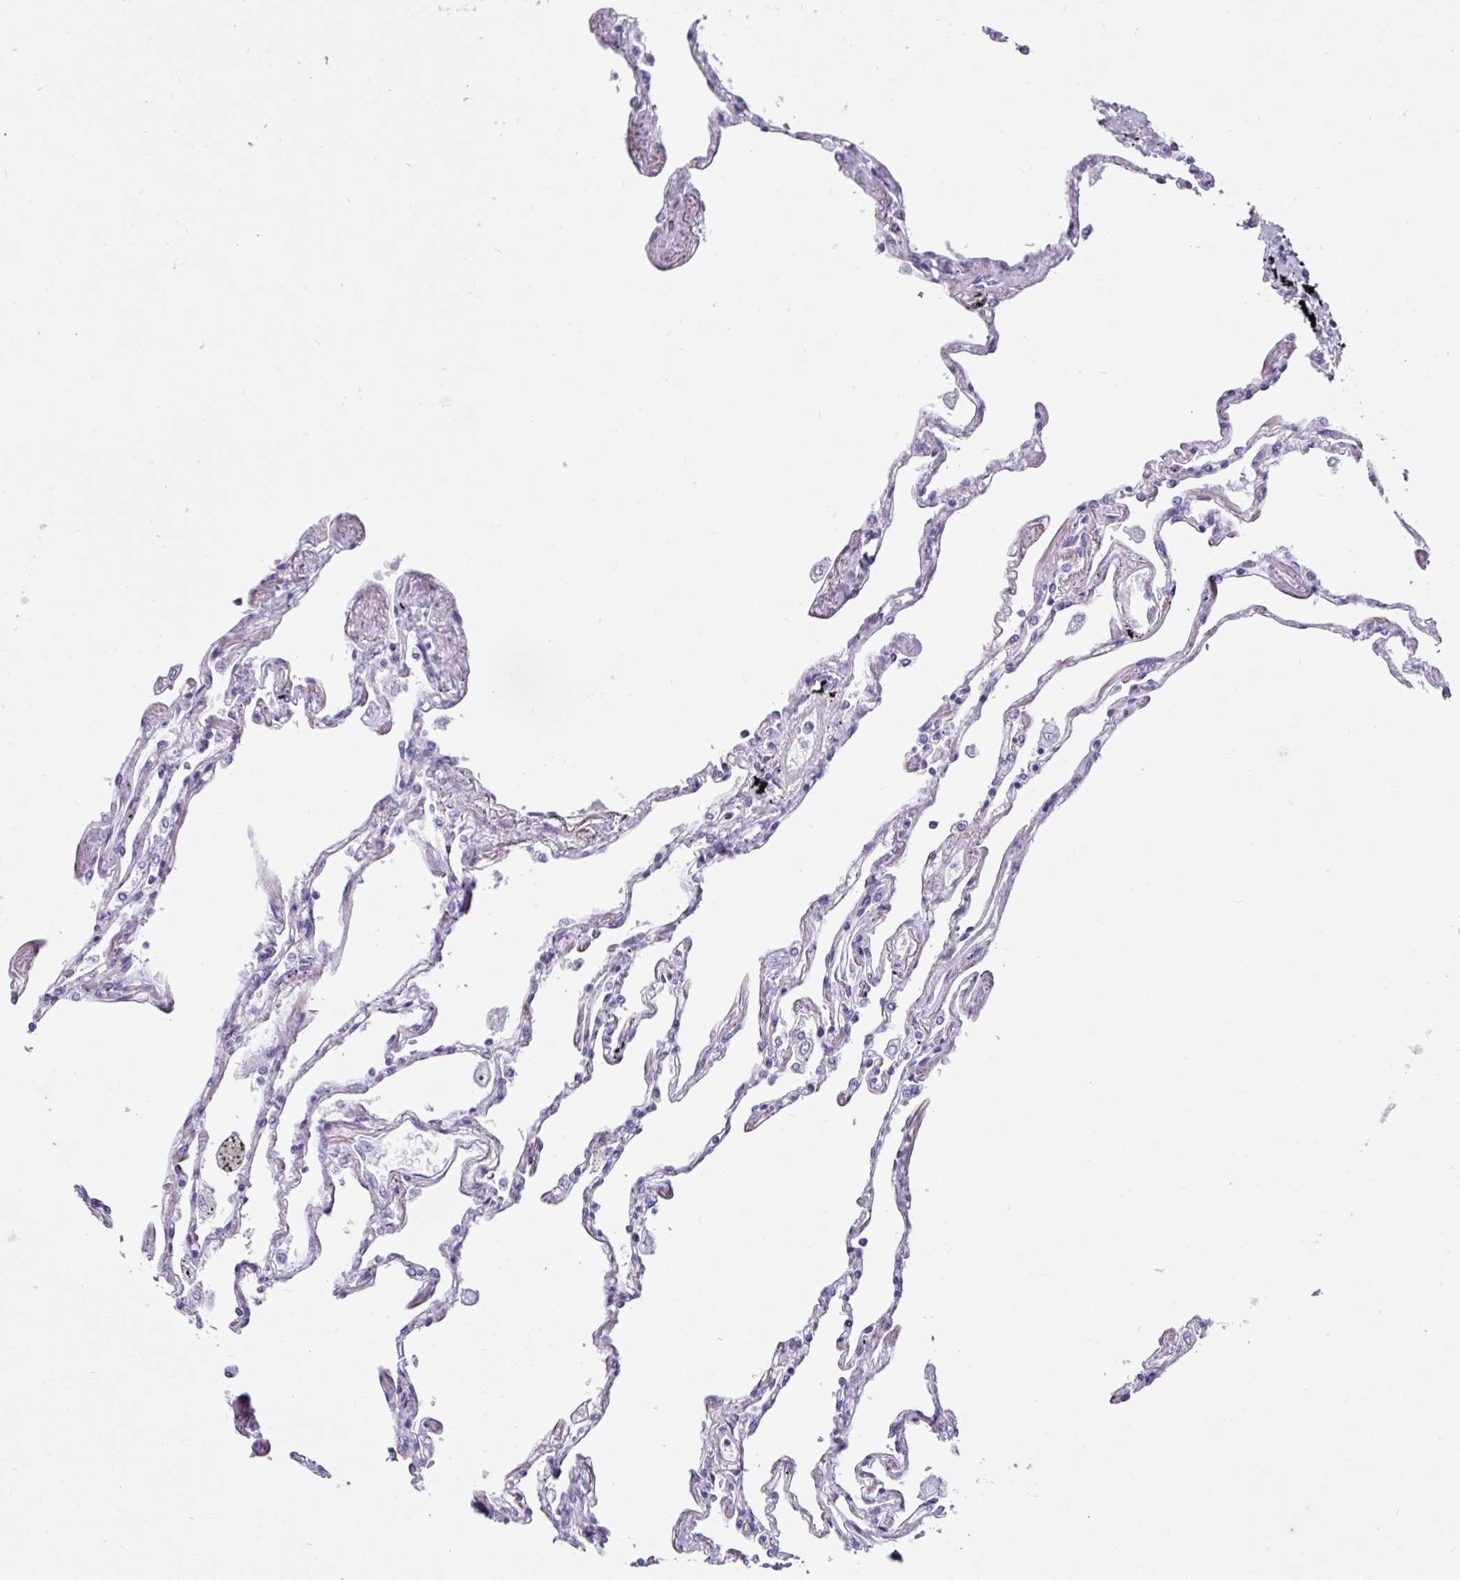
{"staining": {"intensity": "negative", "quantity": "none", "location": "none"}, "tissue": "lung", "cell_type": "Alveolar cells", "image_type": "normal", "snomed": [{"axis": "morphology", "description": "Normal tissue, NOS"}, {"axis": "topography", "description": "Lung"}], "caption": "Micrograph shows no protein positivity in alveolar cells of benign lung. (Stains: DAB immunohistochemistry (IHC) with hematoxylin counter stain, Microscopy: brightfield microscopy at high magnification).", "gene": "VCX2", "patient": {"sex": "female", "age": 67}}